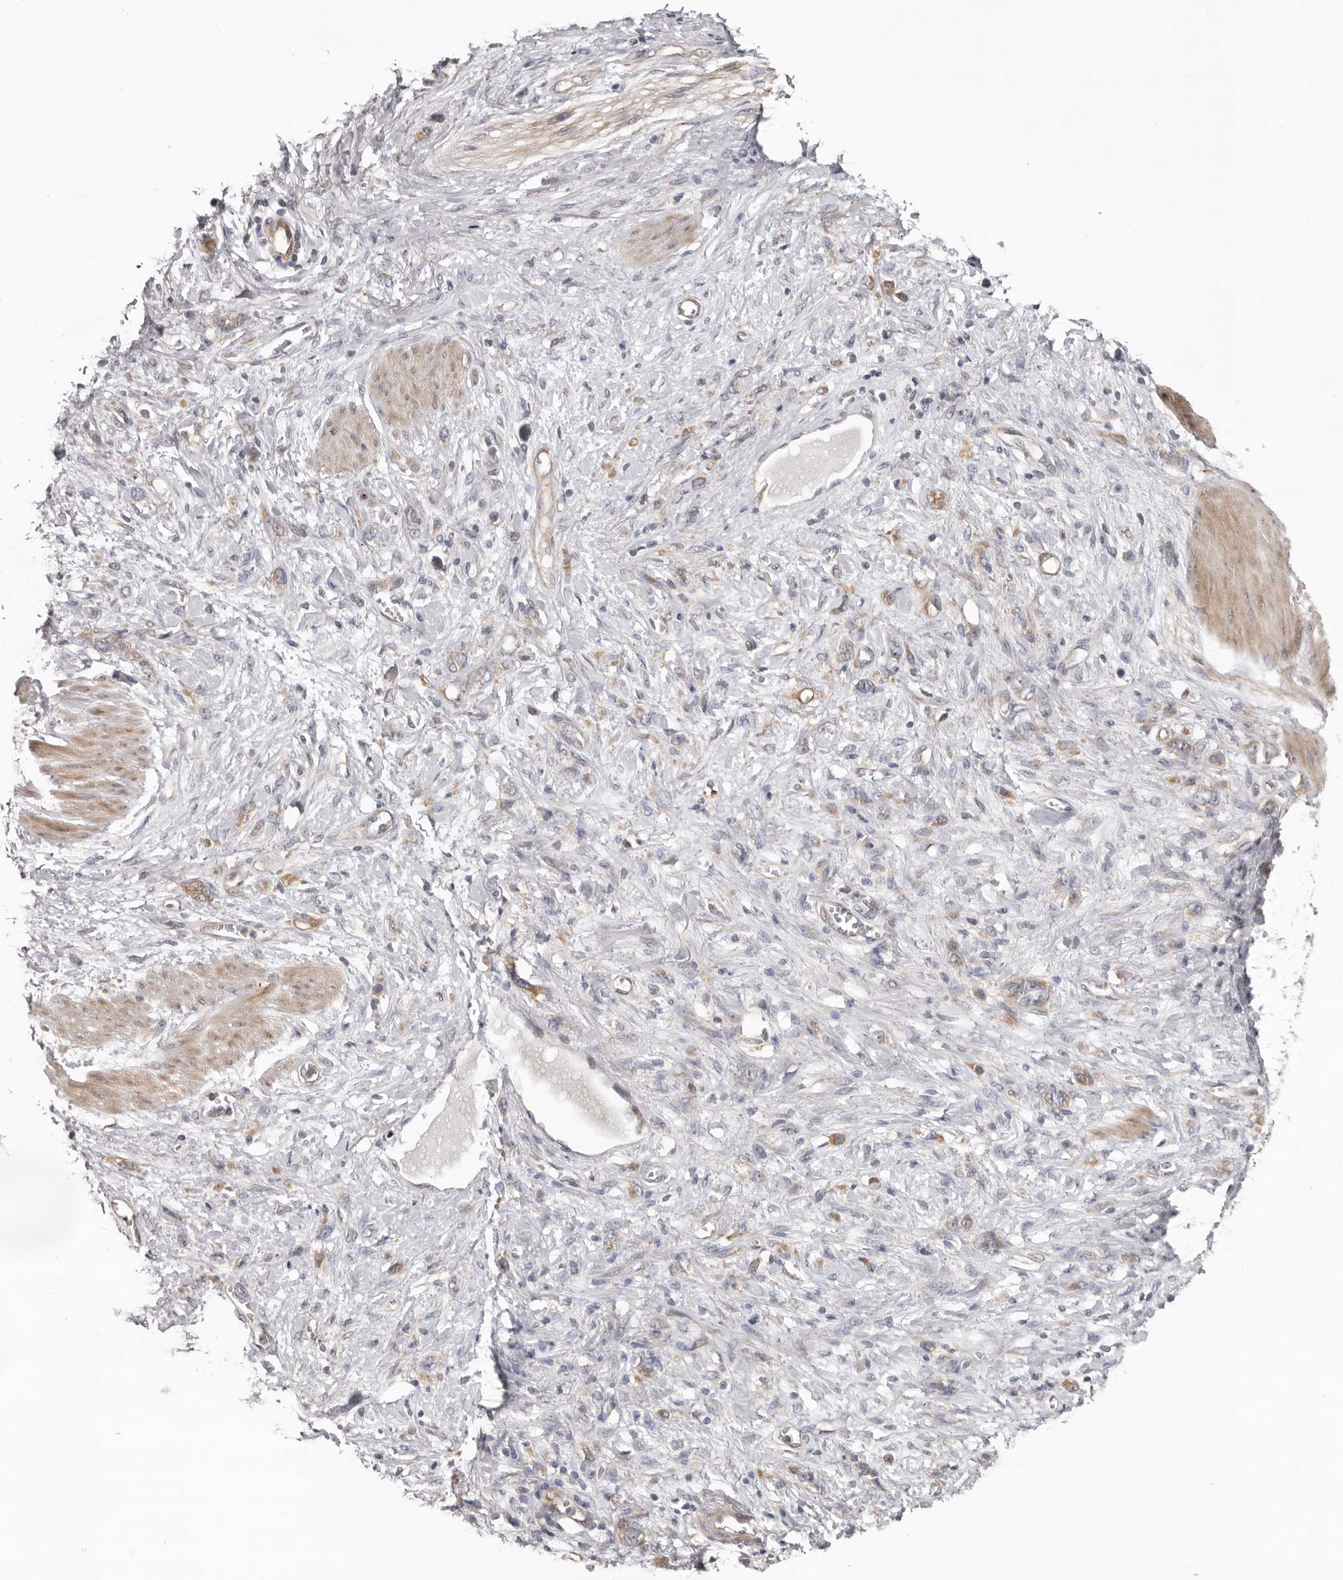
{"staining": {"intensity": "negative", "quantity": "none", "location": "none"}, "tissue": "stomach cancer", "cell_type": "Tumor cells", "image_type": "cancer", "snomed": [{"axis": "morphology", "description": "Adenocarcinoma, NOS"}, {"axis": "topography", "description": "Stomach"}], "caption": "Tumor cells show no significant staining in stomach adenocarcinoma.", "gene": "HINT3", "patient": {"sex": "female", "age": 76}}